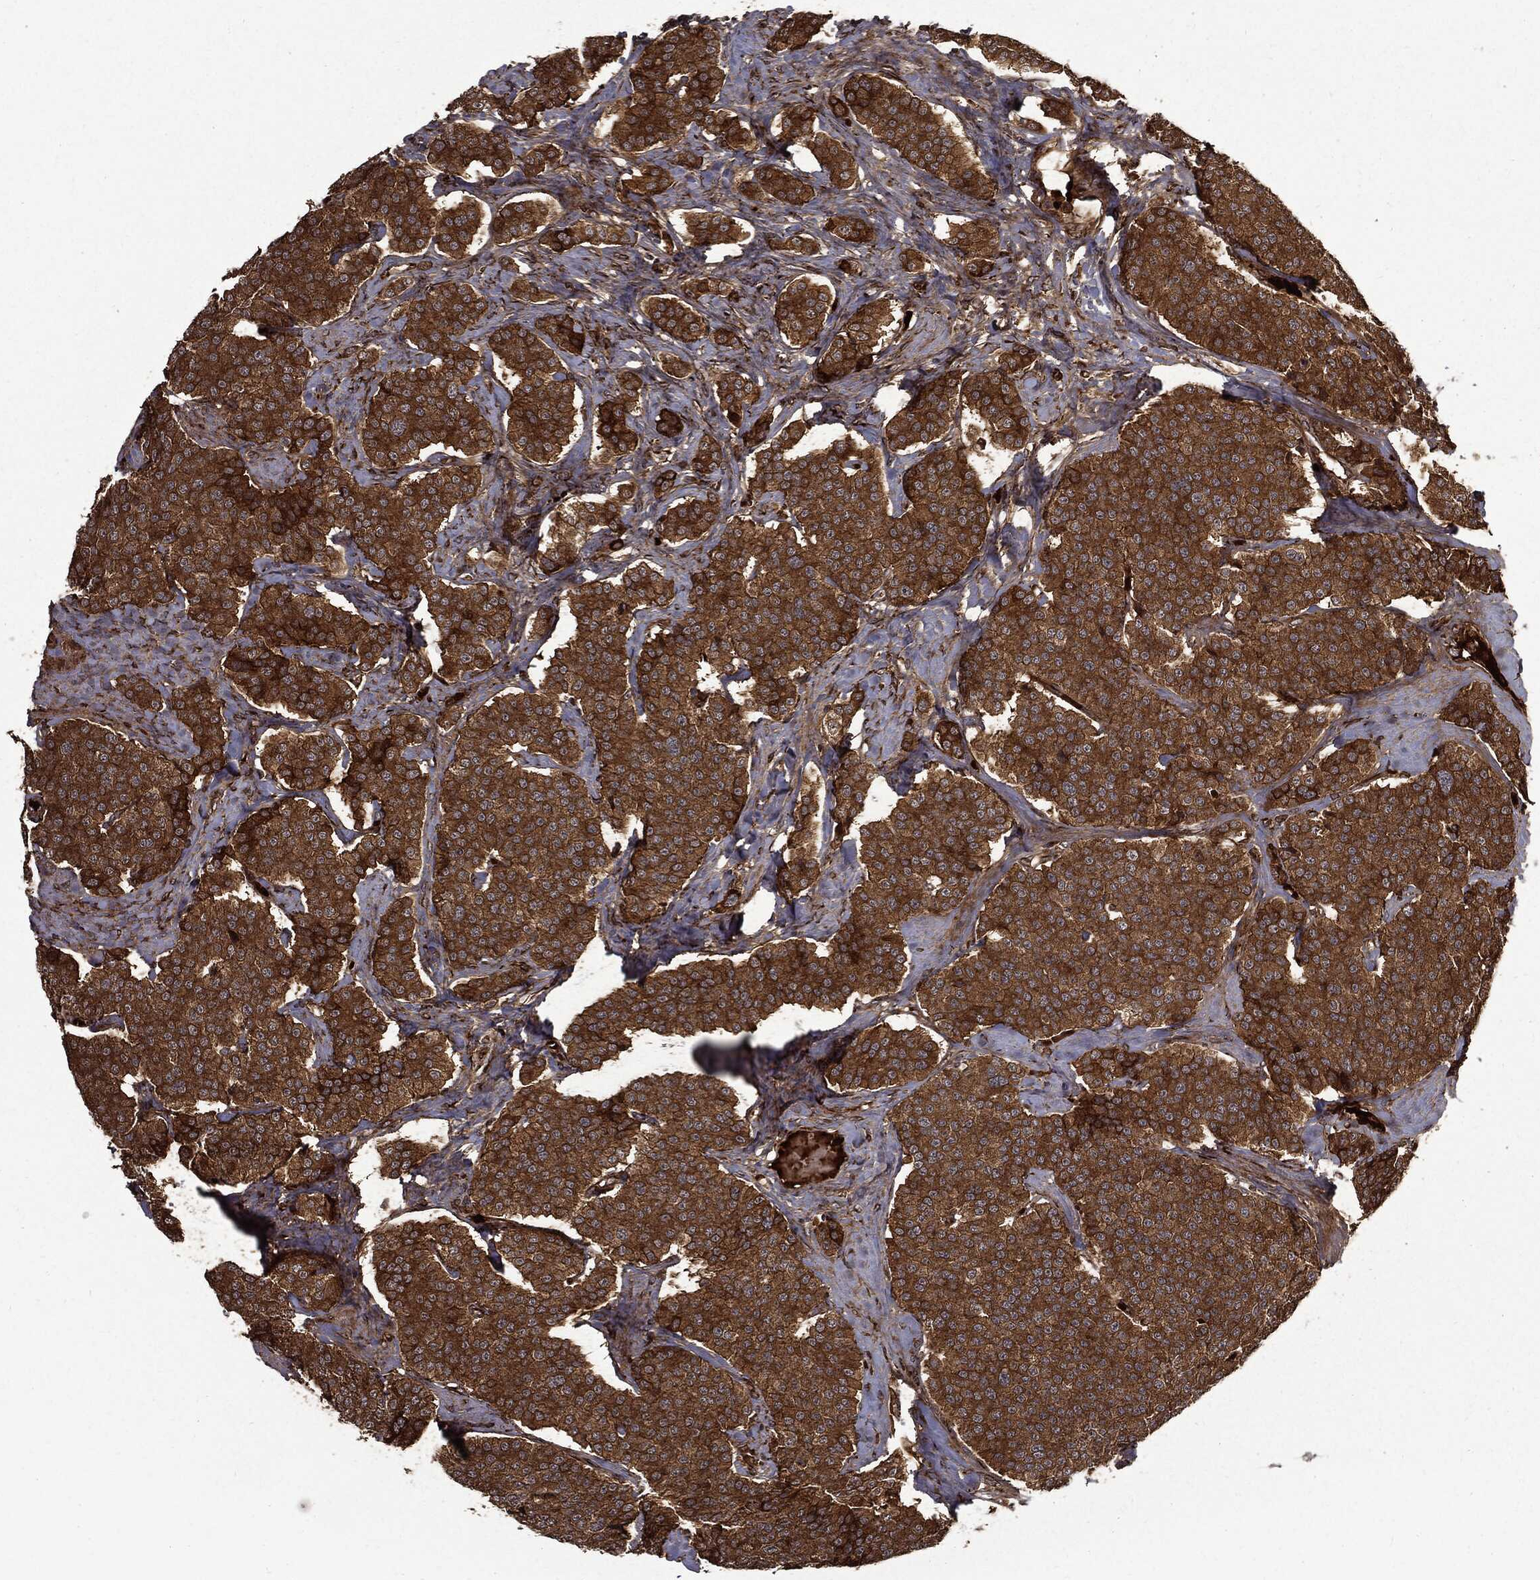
{"staining": {"intensity": "strong", "quantity": ">75%", "location": "cytoplasmic/membranous"}, "tissue": "carcinoid", "cell_type": "Tumor cells", "image_type": "cancer", "snomed": [{"axis": "morphology", "description": "Carcinoid, malignant, NOS"}, {"axis": "topography", "description": "Small intestine"}], "caption": "IHC of human malignant carcinoid demonstrates high levels of strong cytoplasmic/membranous positivity in about >75% of tumor cells. Immunohistochemistry (ihc) stains the protein of interest in brown and the nuclei are stained blue.", "gene": "HTT", "patient": {"sex": "female", "age": 58}}